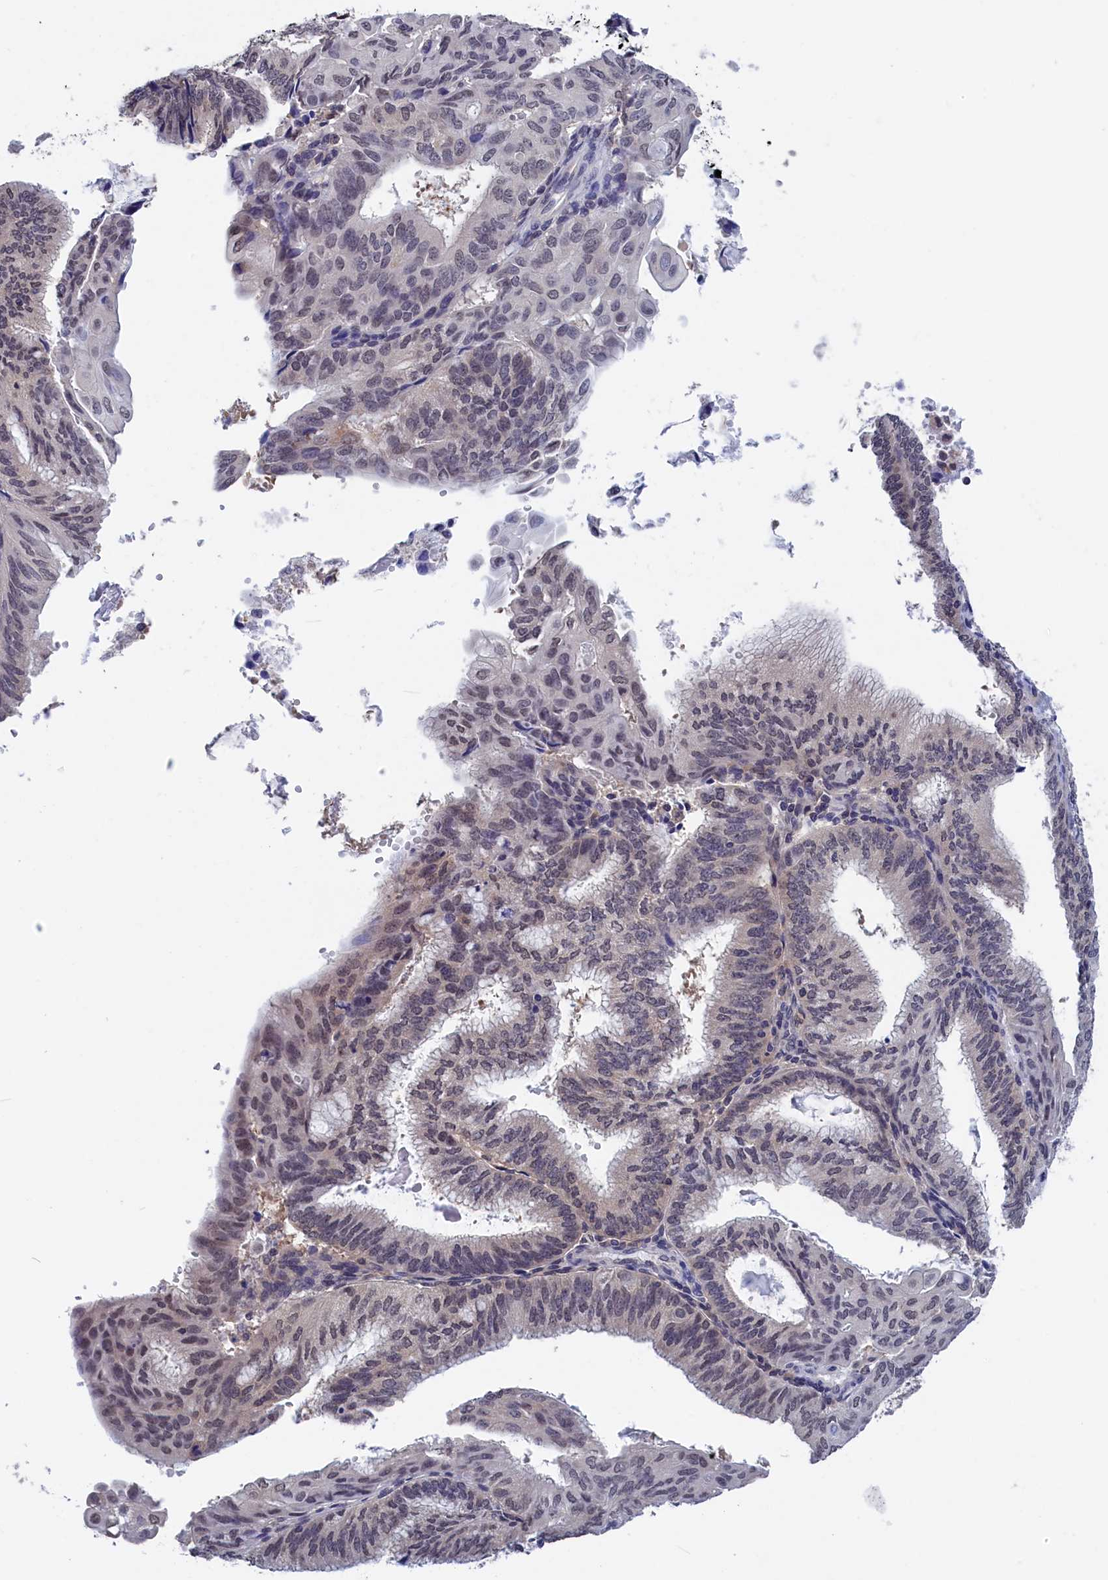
{"staining": {"intensity": "weak", "quantity": "<25%", "location": "nuclear"}, "tissue": "endometrial cancer", "cell_type": "Tumor cells", "image_type": "cancer", "snomed": [{"axis": "morphology", "description": "Adenocarcinoma, NOS"}, {"axis": "topography", "description": "Endometrium"}], "caption": "Tumor cells show no significant protein staining in endometrial cancer (adenocarcinoma). (Brightfield microscopy of DAB immunohistochemistry at high magnification).", "gene": "PGP", "patient": {"sex": "female", "age": 49}}